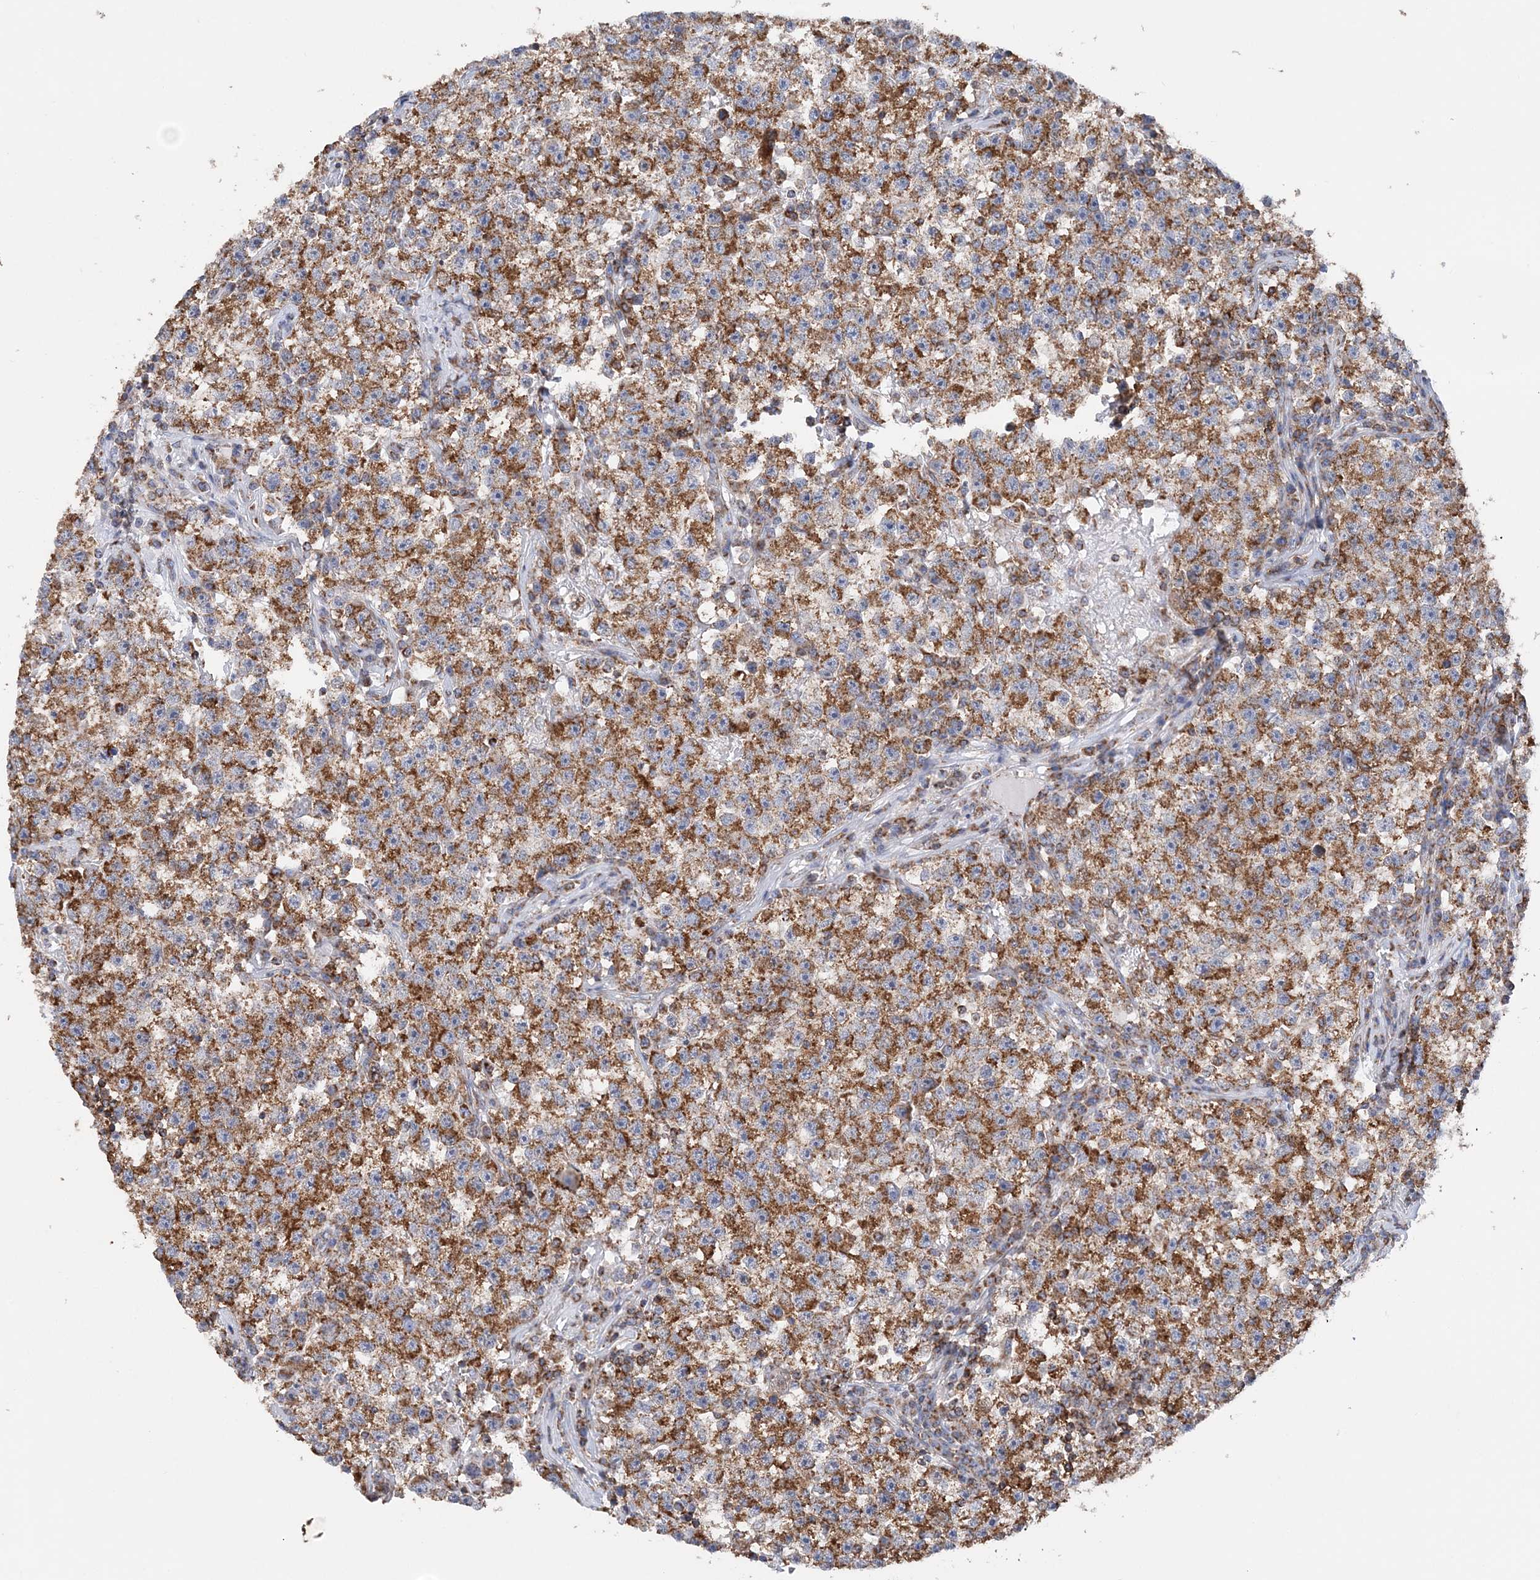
{"staining": {"intensity": "moderate", "quantity": ">75%", "location": "cytoplasmic/membranous"}, "tissue": "testis cancer", "cell_type": "Tumor cells", "image_type": "cancer", "snomed": [{"axis": "morphology", "description": "Seminoma, NOS"}, {"axis": "topography", "description": "Testis"}], "caption": "This photomicrograph reveals testis seminoma stained with IHC to label a protein in brown. The cytoplasmic/membranous of tumor cells show moderate positivity for the protein. Nuclei are counter-stained blue.", "gene": "TTC32", "patient": {"sex": "male", "age": 22}}